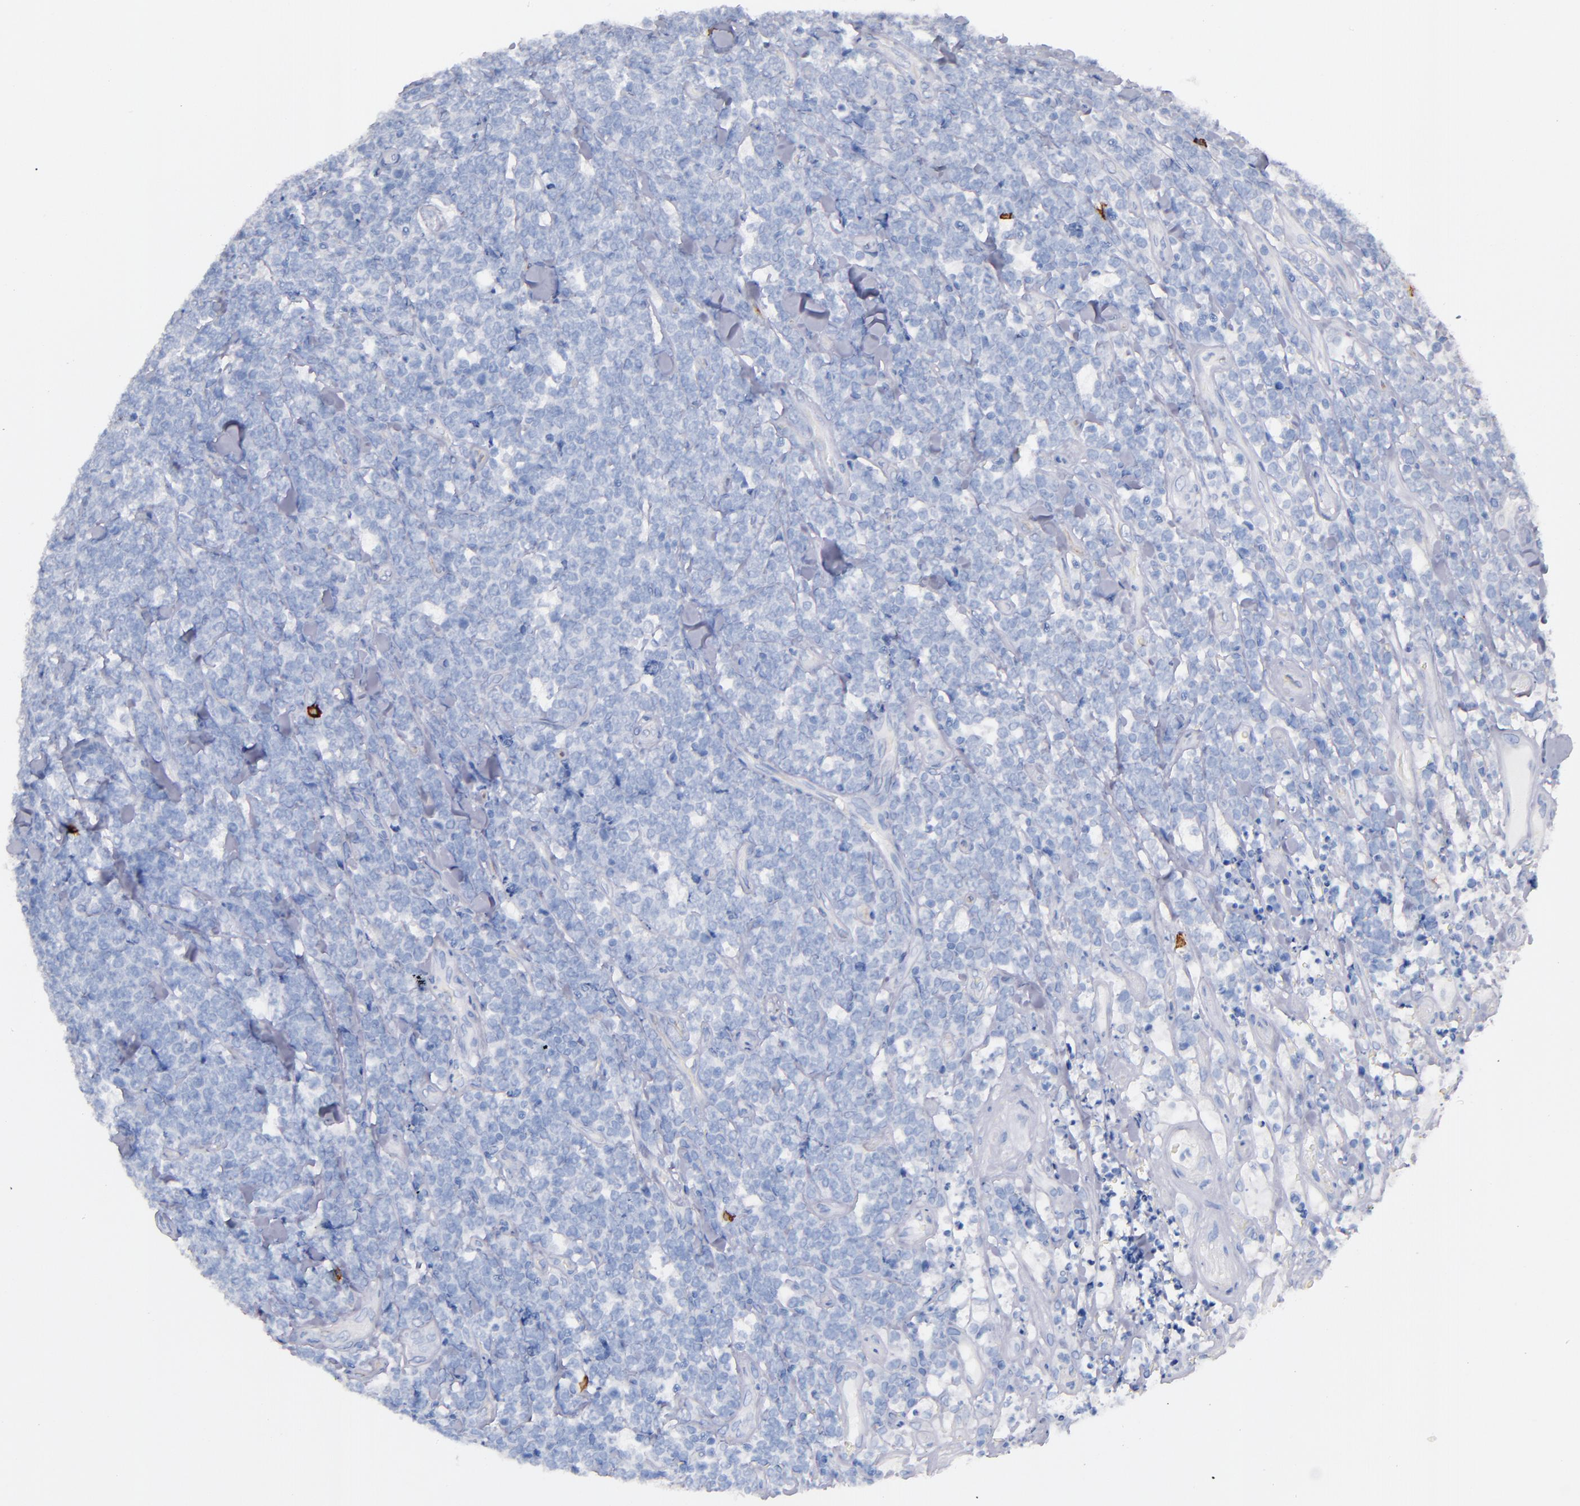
{"staining": {"intensity": "negative", "quantity": "none", "location": "none"}, "tissue": "lymphoma", "cell_type": "Tumor cells", "image_type": "cancer", "snomed": [{"axis": "morphology", "description": "Malignant lymphoma, non-Hodgkin's type, High grade"}, {"axis": "topography", "description": "Small intestine"}, {"axis": "topography", "description": "Colon"}], "caption": "Malignant lymphoma, non-Hodgkin's type (high-grade) stained for a protein using immunohistochemistry shows no staining tumor cells.", "gene": "KIT", "patient": {"sex": "male", "age": 8}}